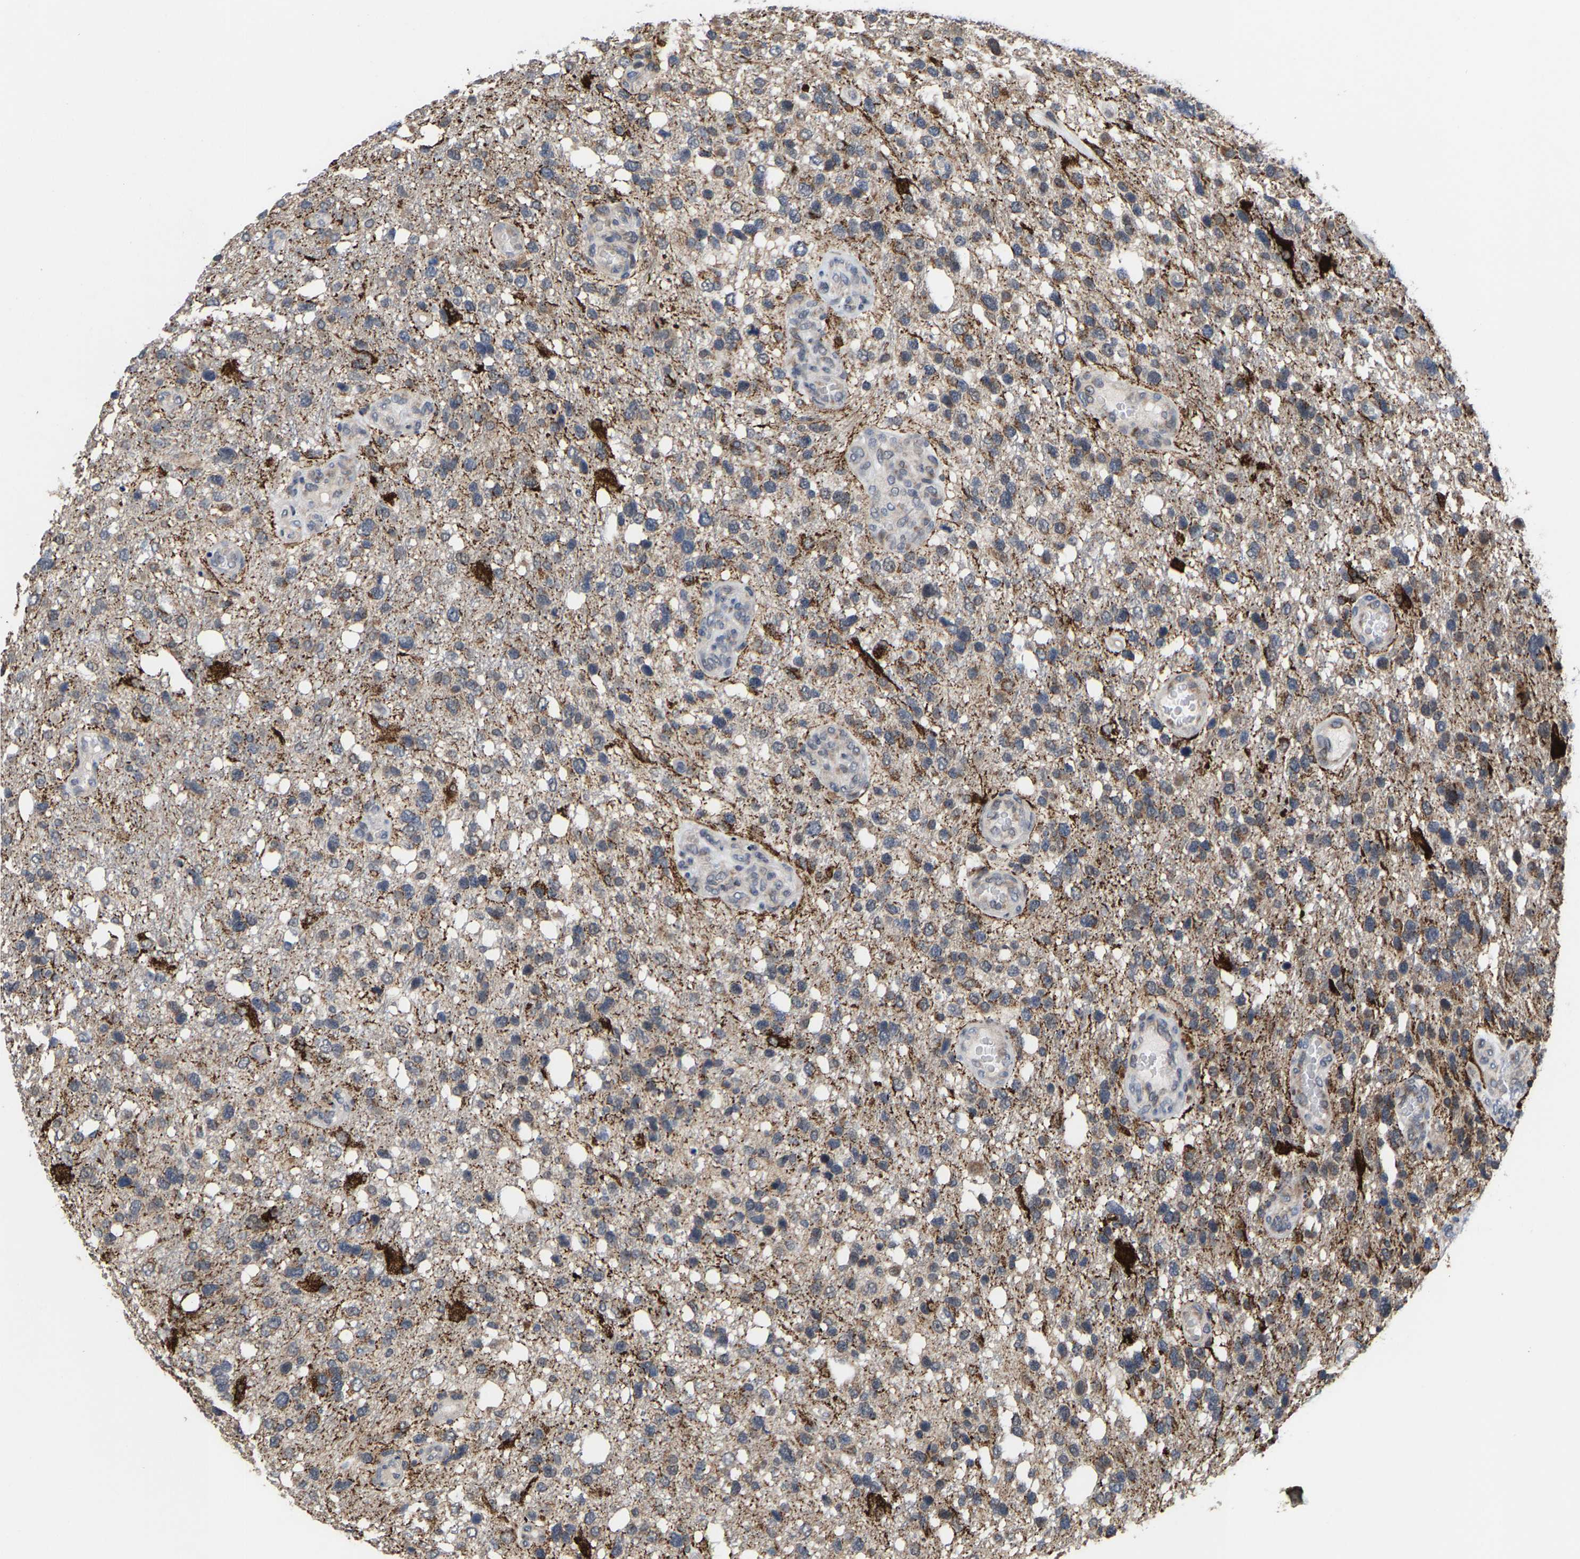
{"staining": {"intensity": "strong", "quantity": "<25%", "location": "cytoplasmic/membranous"}, "tissue": "glioma", "cell_type": "Tumor cells", "image_type": "cancer", "snomed": [{"axis": "morphology", "description": "Glioma, malignant, High grade"}, {"axis": "topography", "description": "Brain"}], "caption": "This image demonstrates IHC staining of human glioma, with medium strong cytoplasmic/membranous staining in approximately <25% of tumor cells.", "gene": "TDRKH", "patient": {"sex": "female", "age": 58}}